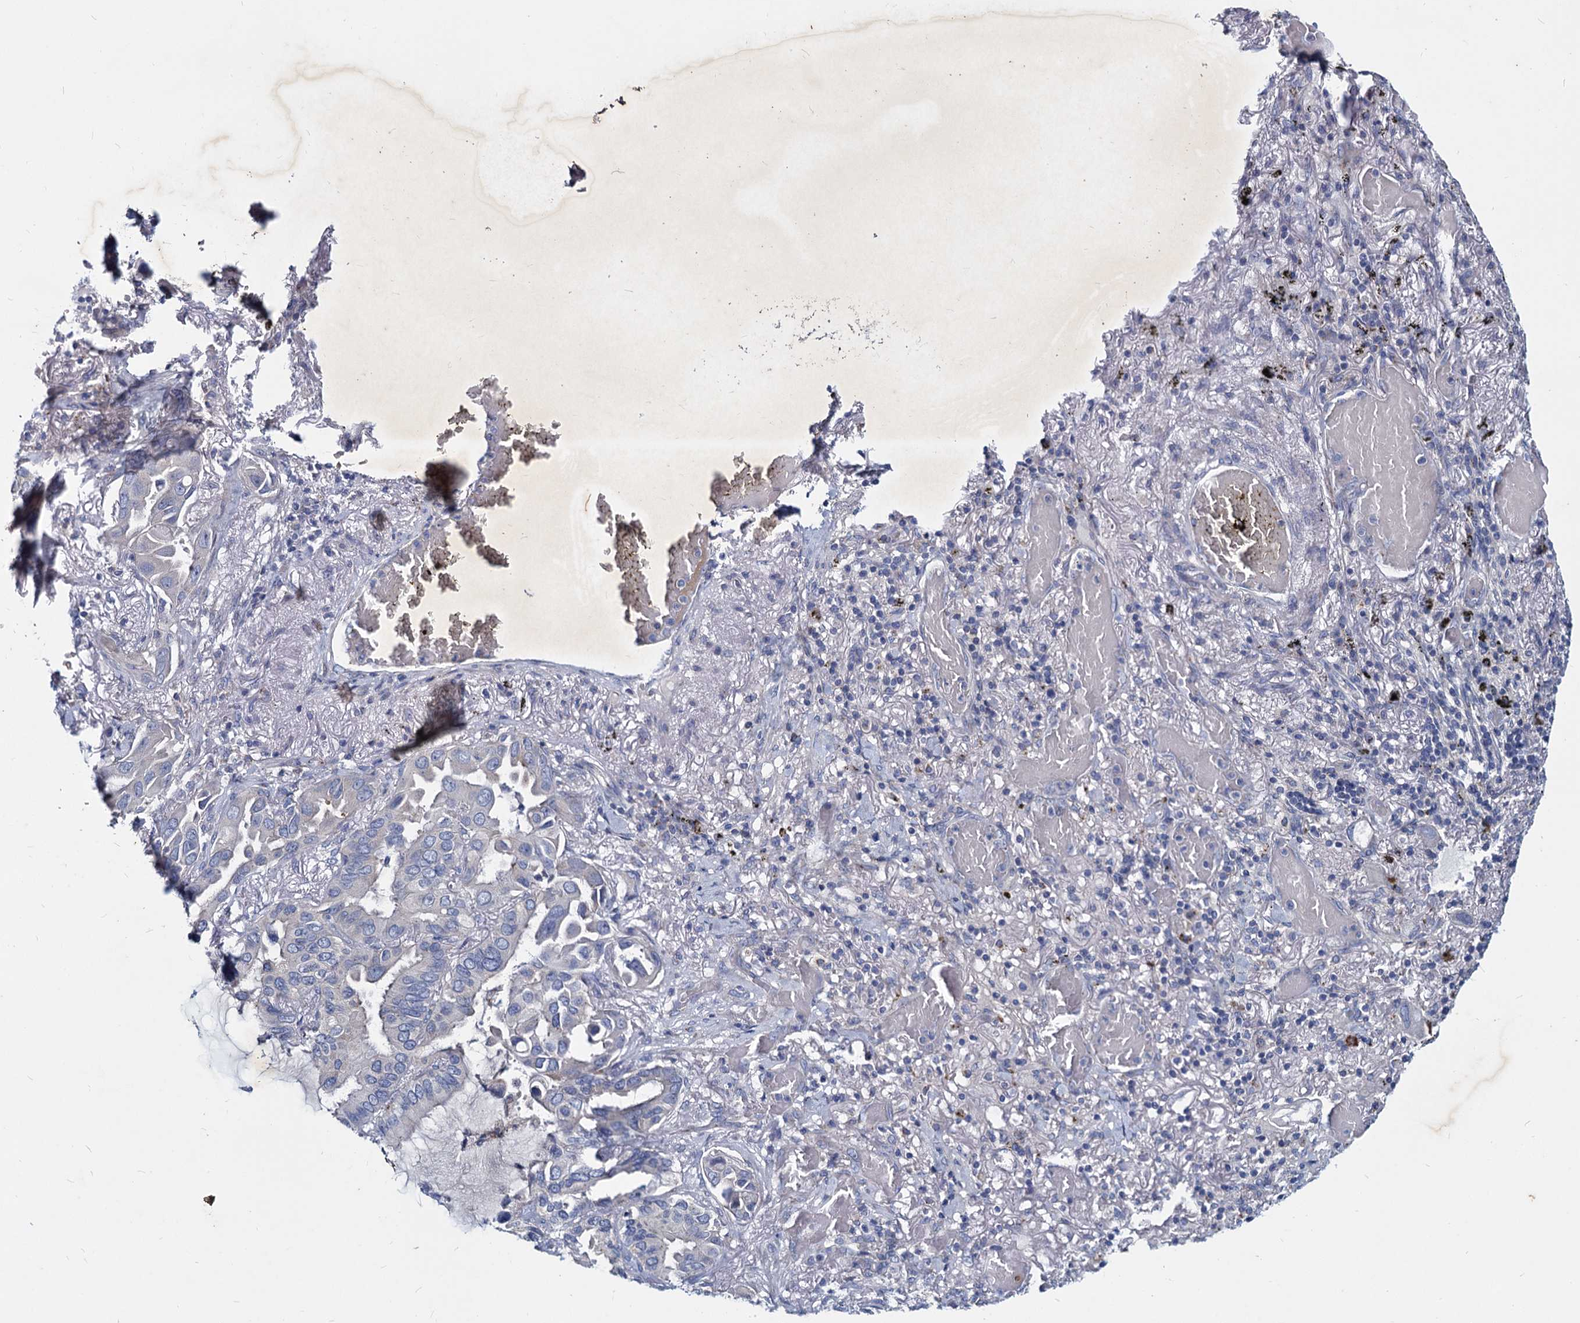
{"staining": {"intensity": "negative", "quantity": "none", "location": "none"}, "tissue": "lung cancer", "cell_type": "Tumor cells", "image_type": "cancer", "snomed": [{"axis": "morphology", "description": "Adenocarcinoma, NOS"}, {"axis": "topography", "description": "Lung"}], "caption": "Adenocarcinoma (lung) was stained to show a protein in brown. There is no significant staining in tumor cells. (DAB (3,3'-diaminobenzidine) immunohistochemistry, high magnification).", "gene": "AGBL4", "patient": {"sex": "male", "age": 64}}